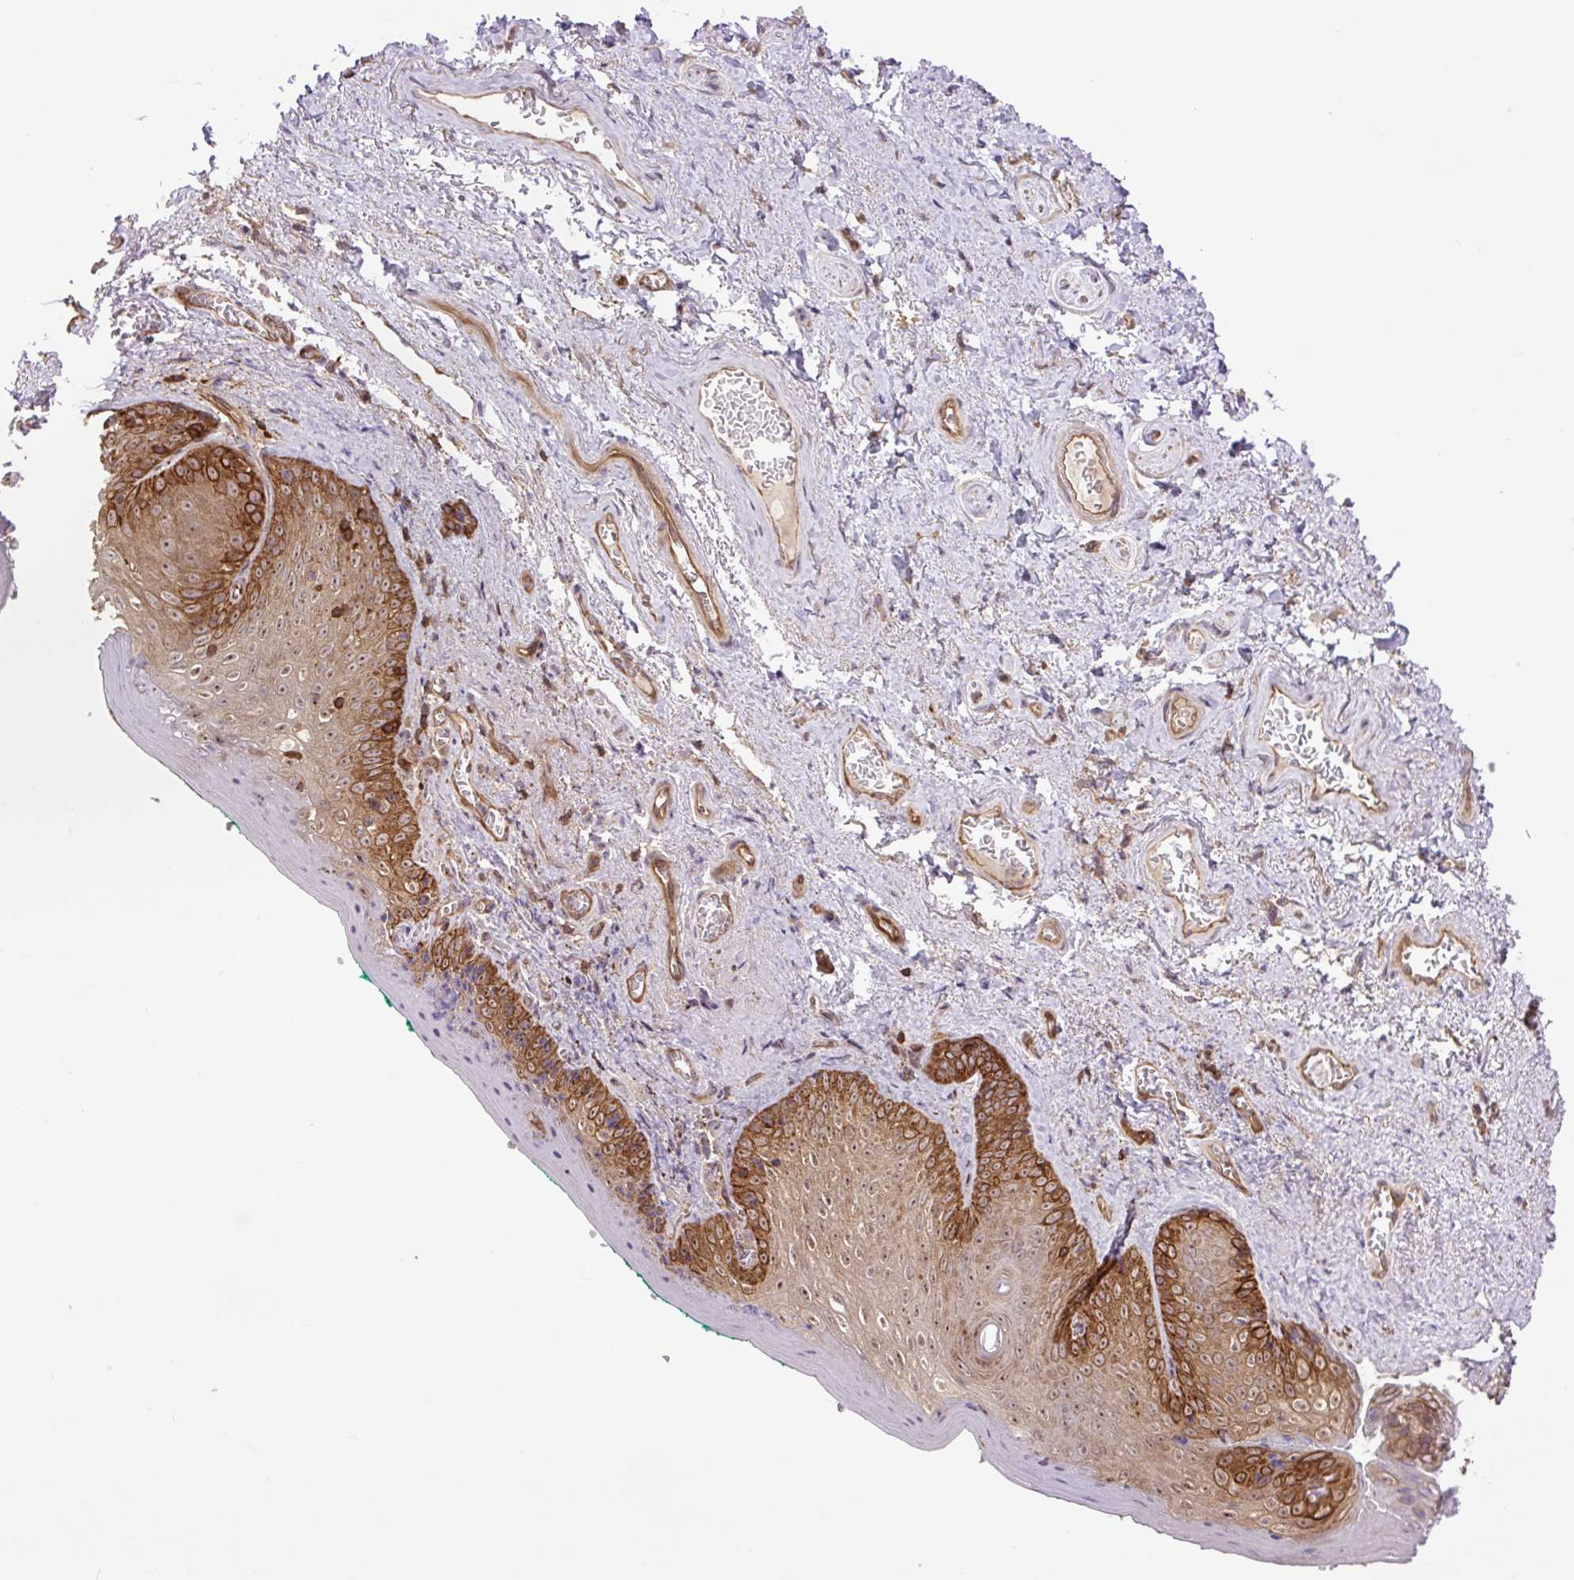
{"staining": {"intensity": "strong", "quantity": "25%-75%", "location": "cytoplasmic/membranous"}, "tissue": "vagina", "cell_type": "Squamous epithelial cells", "image_type": "normal", "snomed": [{"axis": "morphology", "description": "Normal tissue, NOS"}, {"axis": "topography", "description": "Vulva"}, {"axis": "topography", "description": "Vagina"}, {"axis": "topography", "description": "Peripheral nerve tissue"}], "caption": "Immunohistochemical staining of benign vagina reveals 25%-75% levels of strong cytoplasmic/membranous protein staining in about 25%-75% of squamous epithelial cells.", "gene": "PLCG1", "patient": {"sex": "female", "age": 66}}